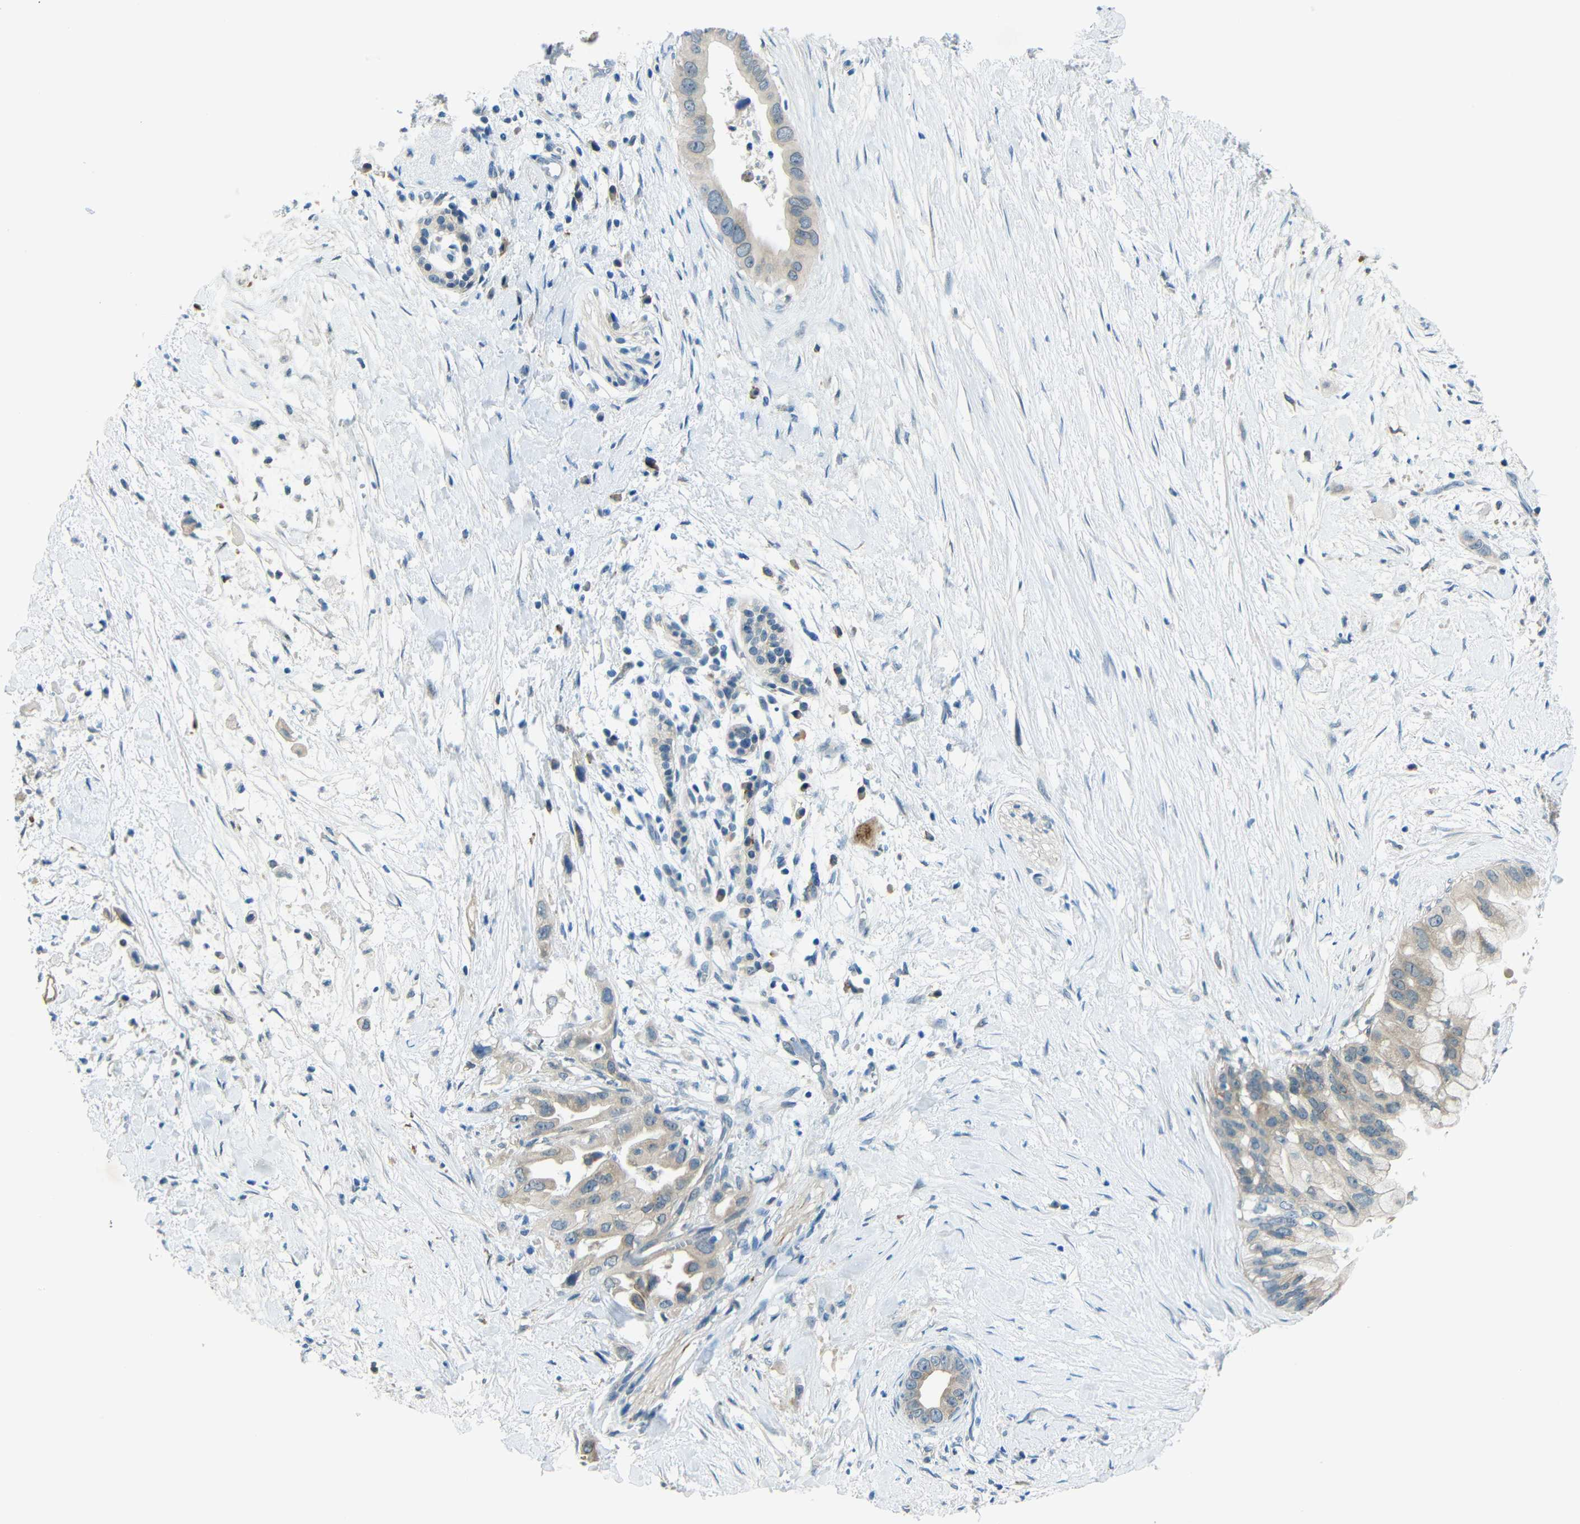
{"staining": {"intensity": "weak", "quantity": ">75%", "location": "cytoplasmic/membranous"}, "tissue": "pancreatic cancer", "cell_type": "Tumor cells", "image_type": "cancer", "snomed": [{"axis": "morphology", "description": "Adenocarcinoma, NOS"}, {"axis": "topography", "description": "Pancreas"}], "caption": "DAB (3,3'-diaminobenzidine) immunohistochemical staining of human pancreatic cancer (adenocarcinoma) demonstrates weak cytoplasmic/membranous protein positivity in approximately >75% of tumor cells.", "gene": "ANKRD22", "patient": {"sex": "male", "age": 55}}